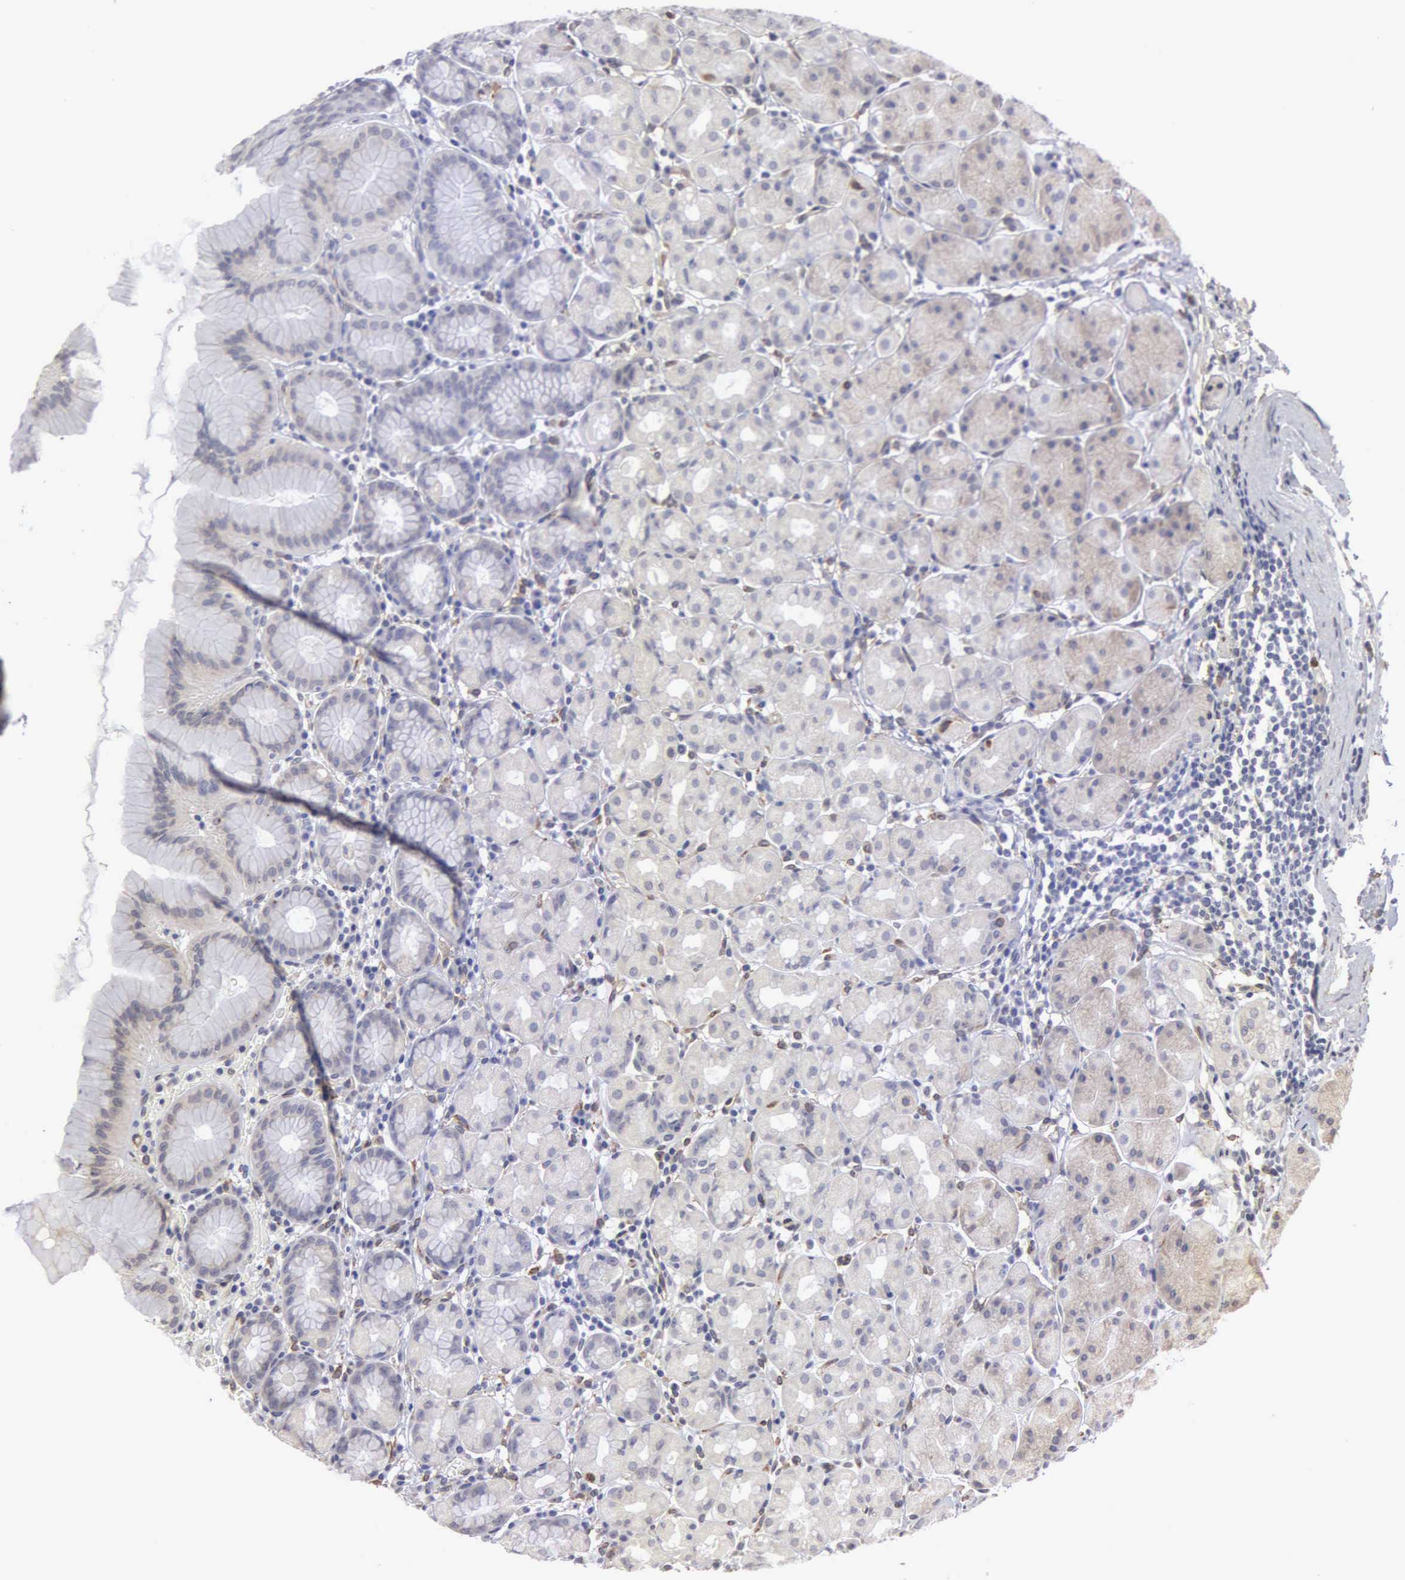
{"staining": {"intensity": "negative", "quantity": "none", "location": "none"}, "tissue": "stomach", "cell_type": "Glandular cells", "image_type": "normal", "snomed": [{"axis": "morphology", "description": "Normal tissue, NOS"}, {"axis": "topography", "description": "Stomach, lower"}], "caption": "A high-resolution histopathology image shows immunohistochemistry (IHC) staining of benign stomach, which exhibits no significant staining in glandular cells.", "gene": "LIN52", "patient": {"sex": "male", "age": 56}}